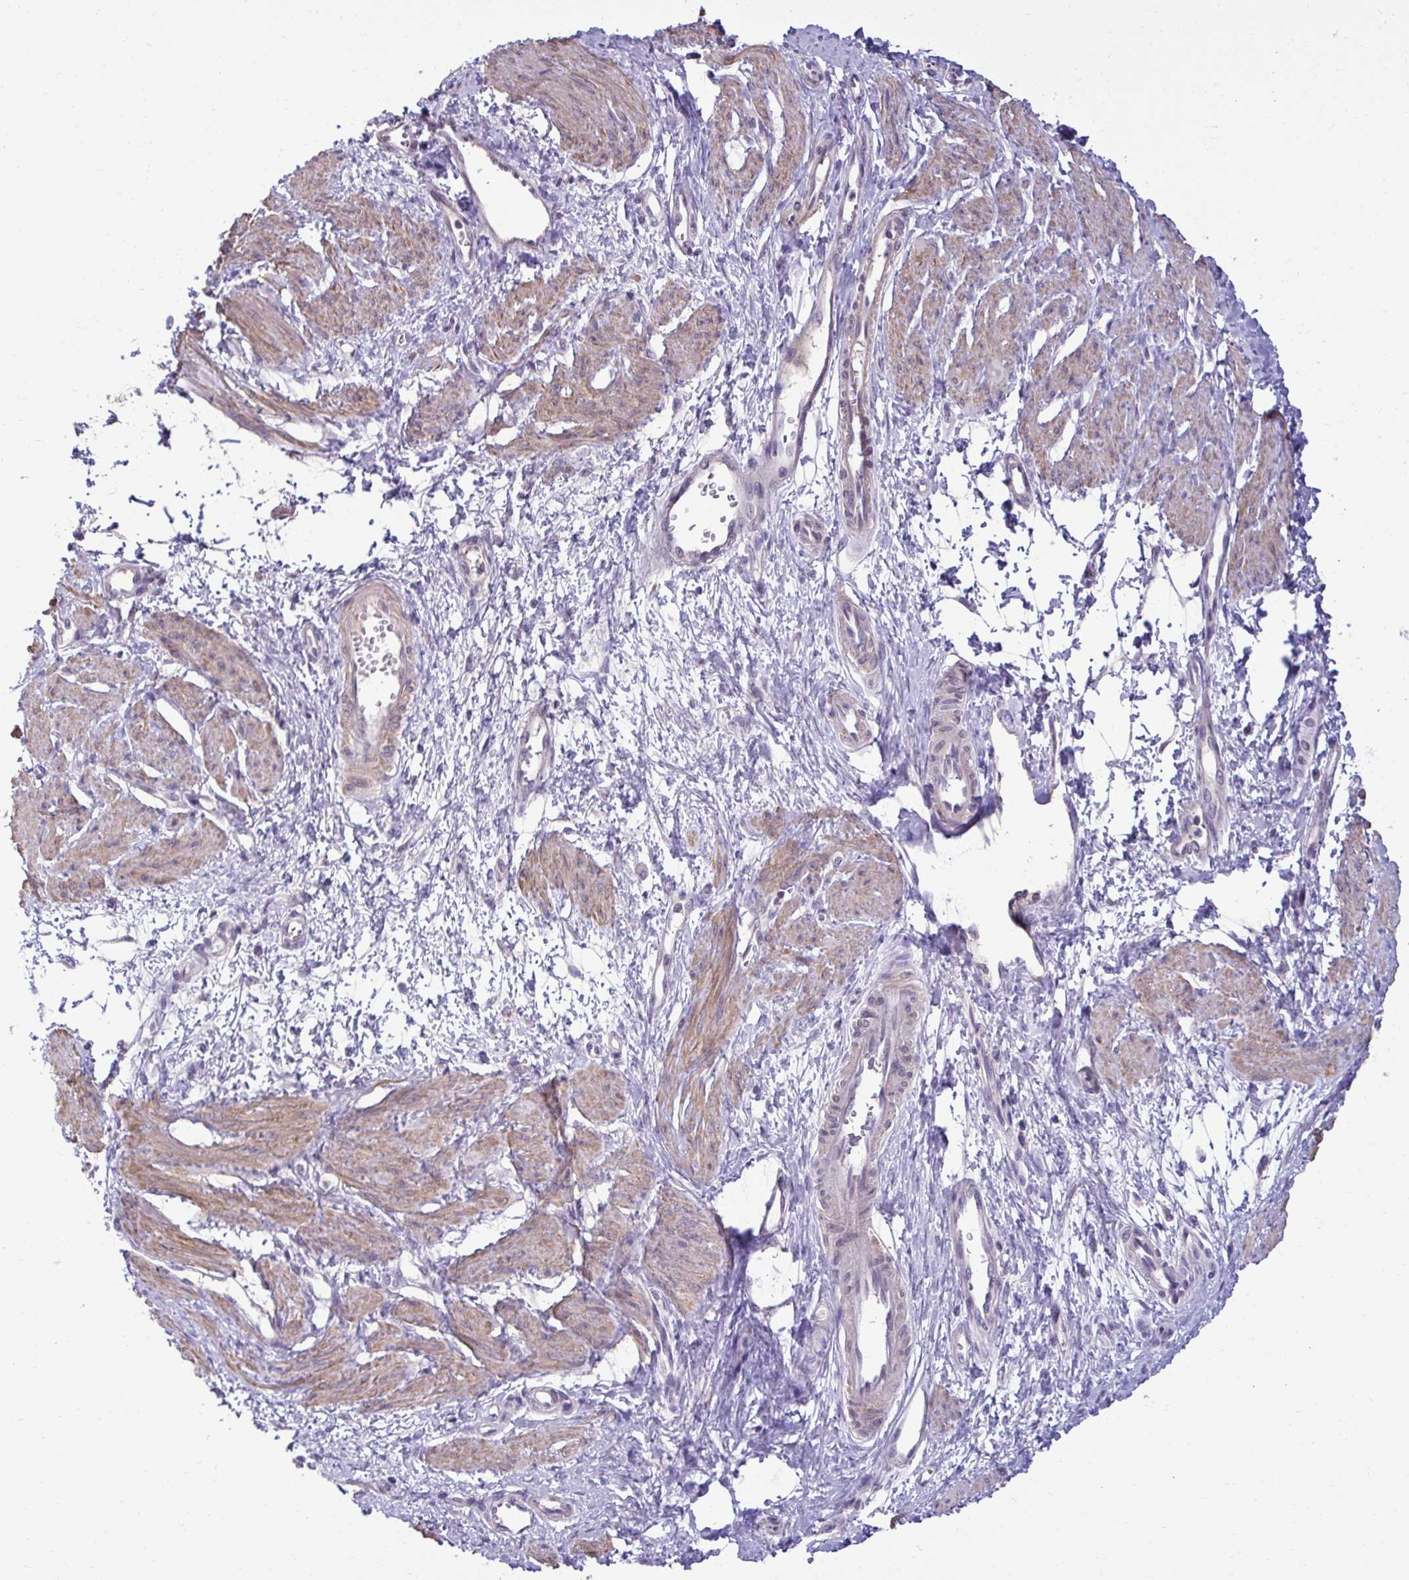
{"staining": {"intensity": "moderate", "quantity": "25%-75%", "location": "cytoplasmic/membranous"}, "tissue": "smooth muscle", "cell_type": "Smooth muscle cells", "image_type": "normal", "snomed": [{"axis": "morphology", "description": "Normal tissue, NOS"}, {"axis": "topography", "description": "Smooth muscle"}, {"axis": "topography", "description": "Uterus"}], "caption": "High-power microscopy captured an immunohistochemistry photomicrograph of unremarkable smooth muscle, revealing moderate cytoplasmic/membranous expression in approximately 25%-75% of smooth muscle cells. The protein of interest is stained brown, and the nuclei are stained in blue (DAB IHC with brightfield microscopy, high magnification).", "gene": "SLC30A3", "patient": {"sex": "female", "age": 39}}